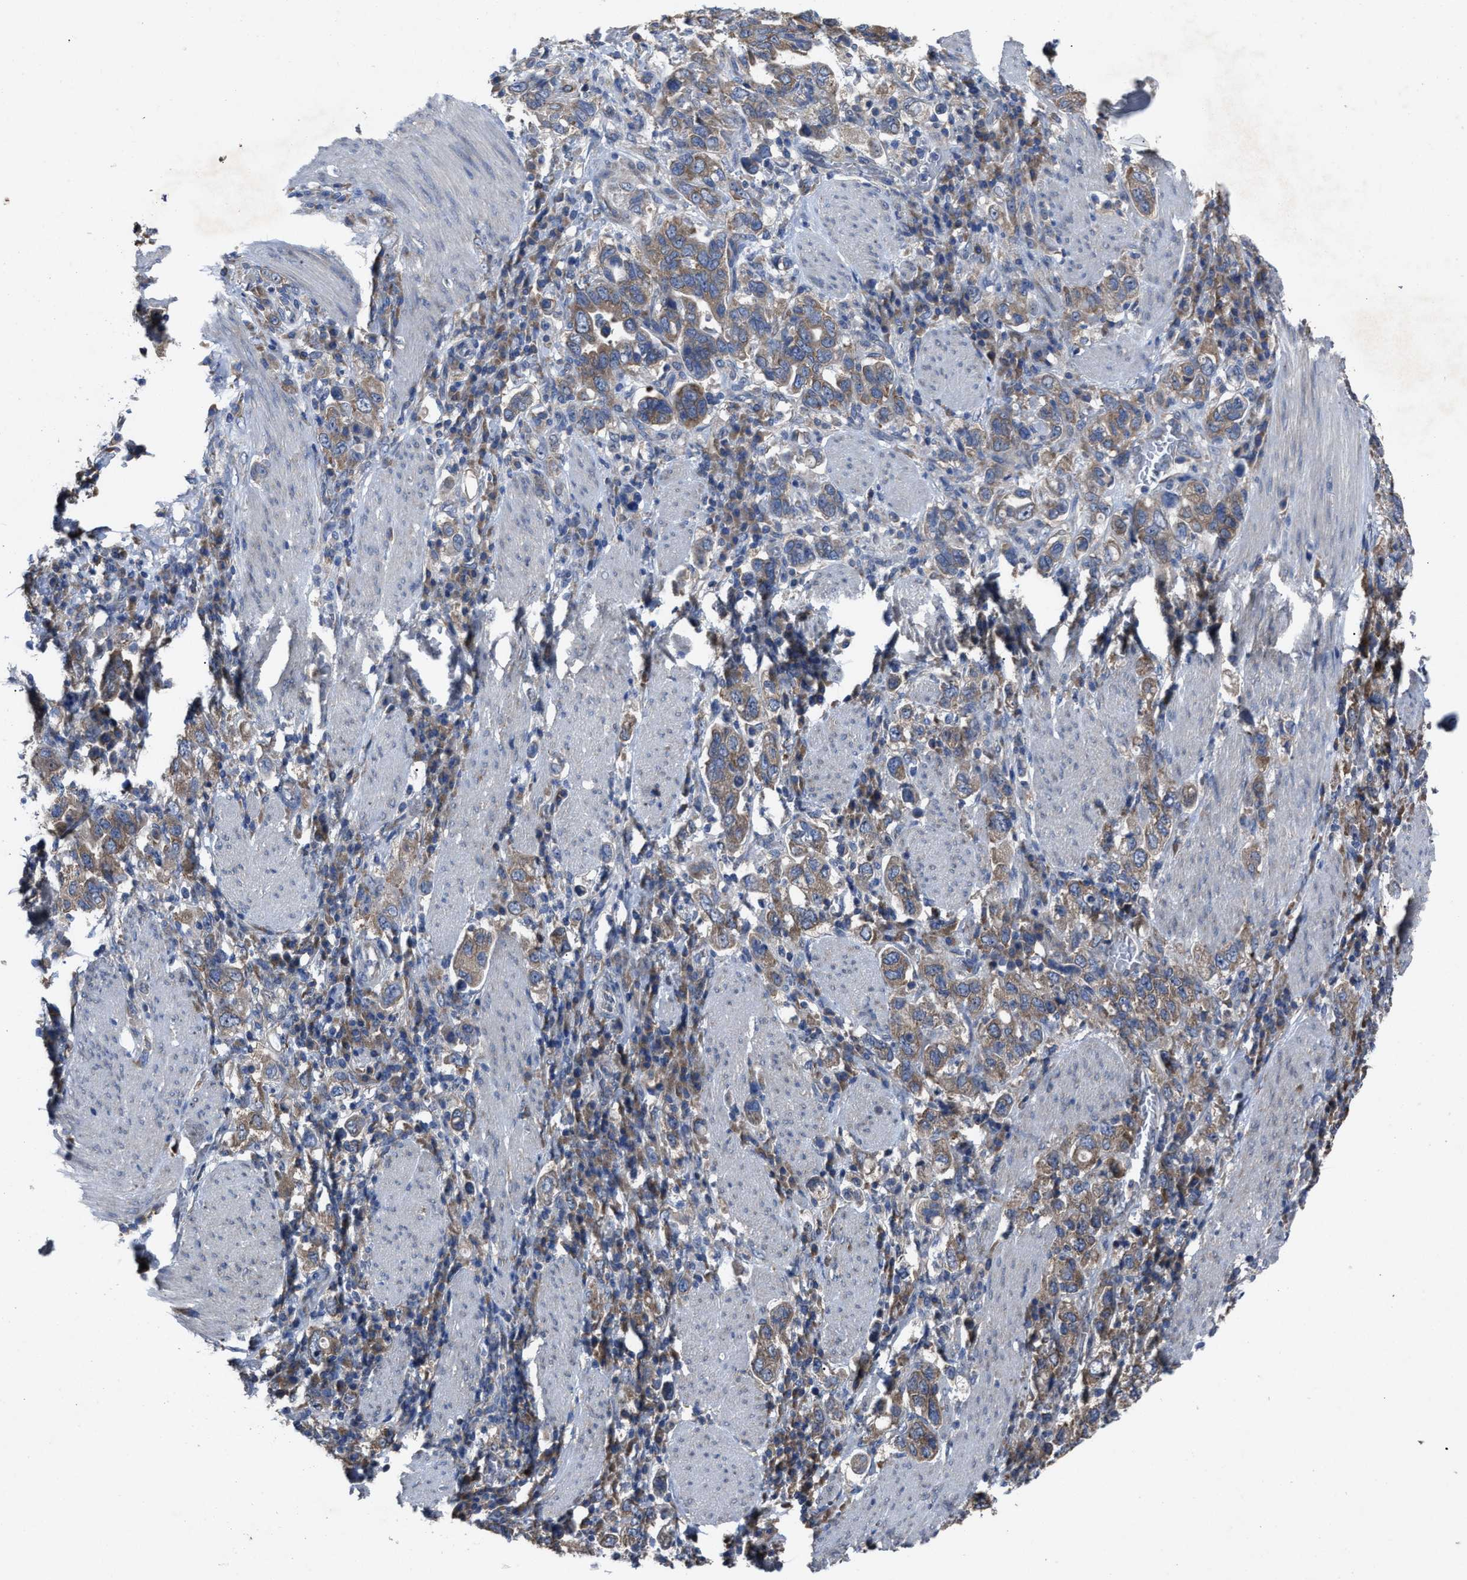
{"staining": {"intensity": "weak", "quantity": ">75%", "location": "cytoplasmic/membranous"}, "tissue": "stomach cancer", "cell_type": "Tumor cells", "image_type": "cancer", "snomed": [{"axis": "morphology", "description": "Adenocarcinoma, NOS"}, {"axis": "topography", "description": "Stomach, upper"}], "caption": "Immunohistochemical staining of human stomach cancer (adenocarcinoma) reveals low levels of weak cytoplasmic/membranous staining in about >75% of tumor cells.", "gene": "UPF1", "patient": {"sex": "male", "age": 62}}